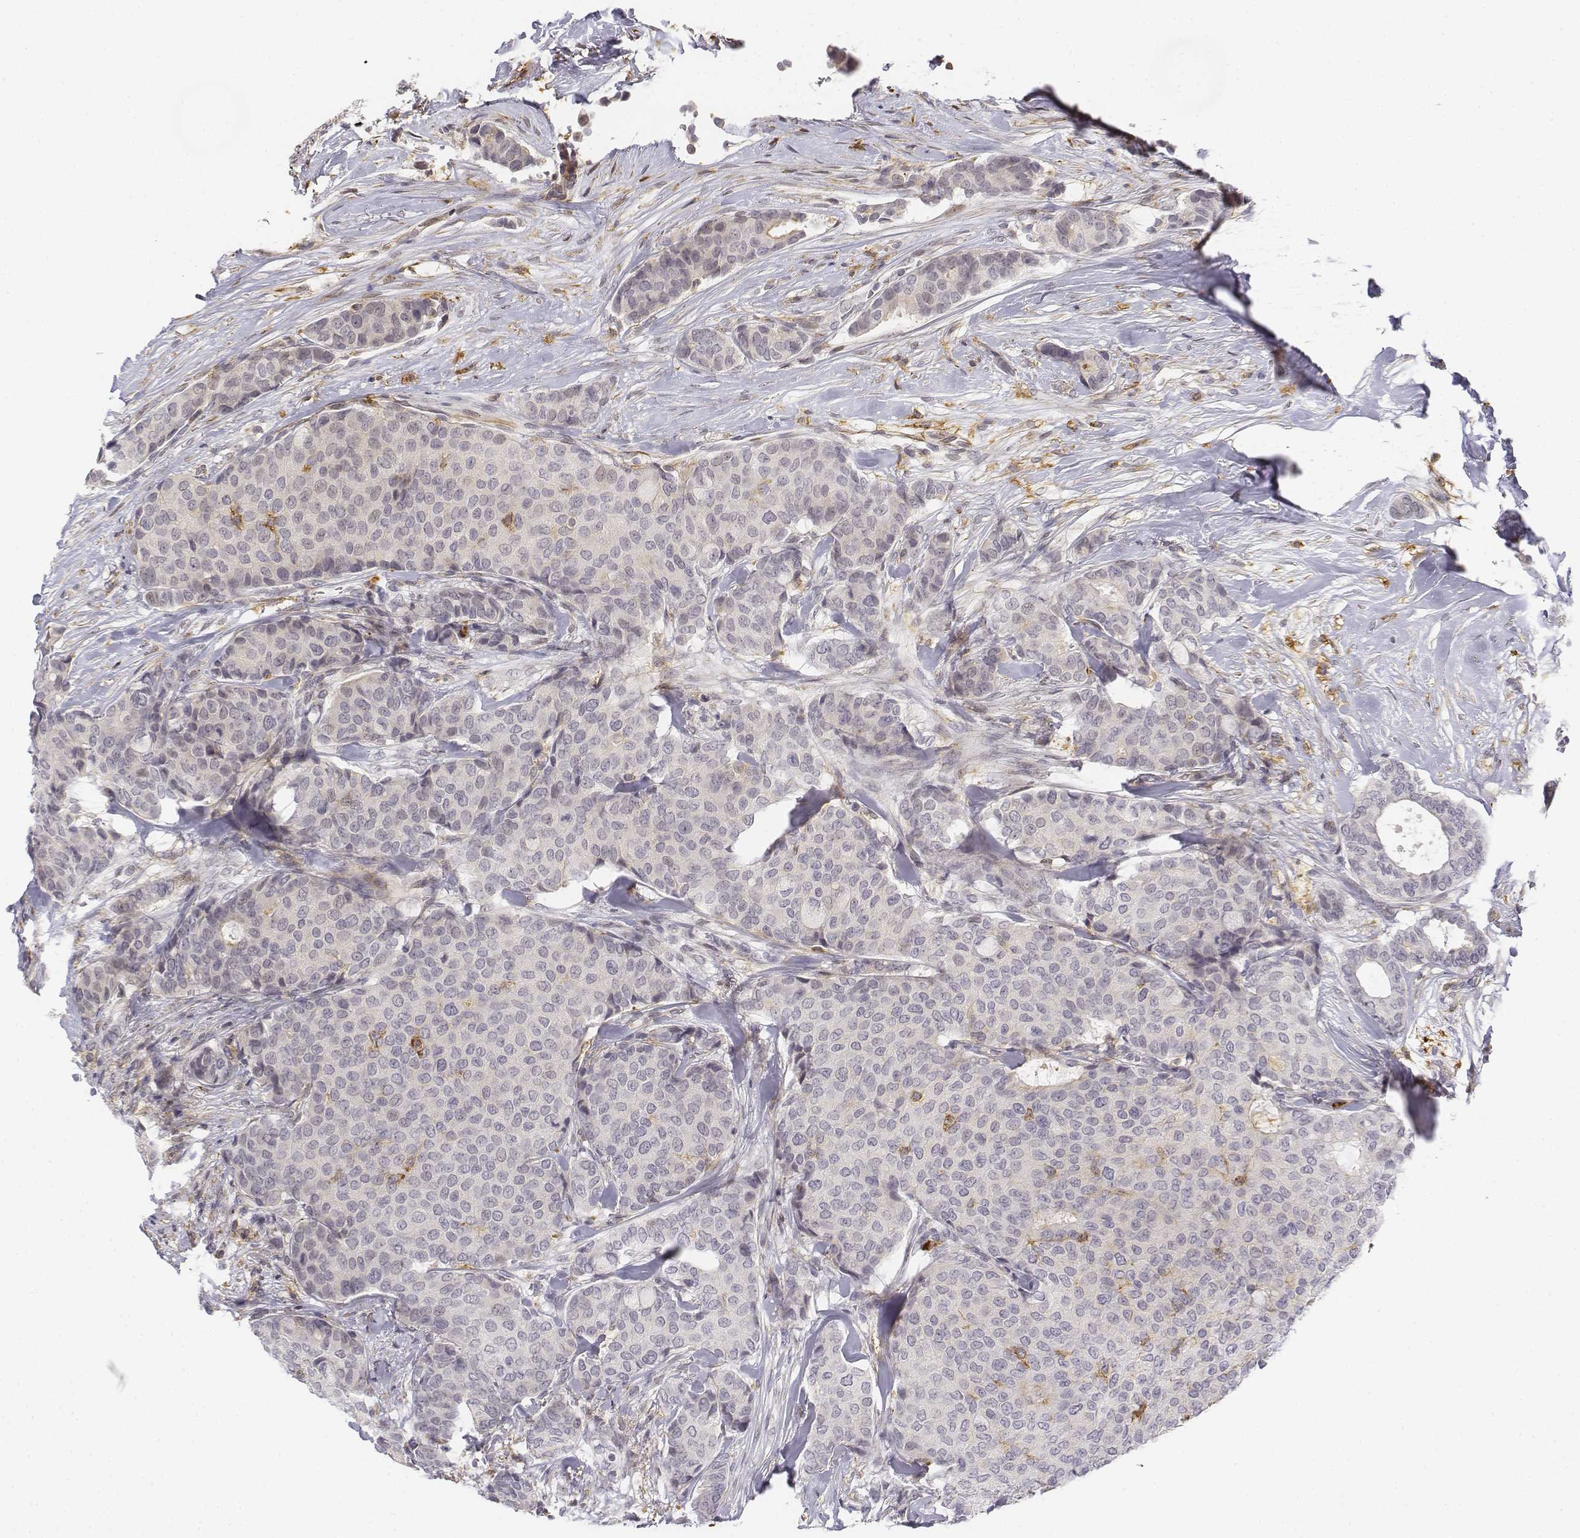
{"staining": {"intensity": "negative", "quantity": "none", "location": "none"}, "tissue": "breast cancer", "cell_type": "Tumor cells", "image_type": "cancer", "snomed": [{"axis": "morphology", "description": "Duct carcinoma"}, {"axis": "topography", "description": "Breast"}], "caption": "Immunohistochemistry micrograph of neoplastic tissue: human intraductal carcinoma (breast) stained with DAB (3,3'-diaminobenzidine) reveals no significant protein positivity in tumor cells. Nuclei are stained in blue.", "gene": "CD14", "patient": {"sex": "female", "age": 75}}